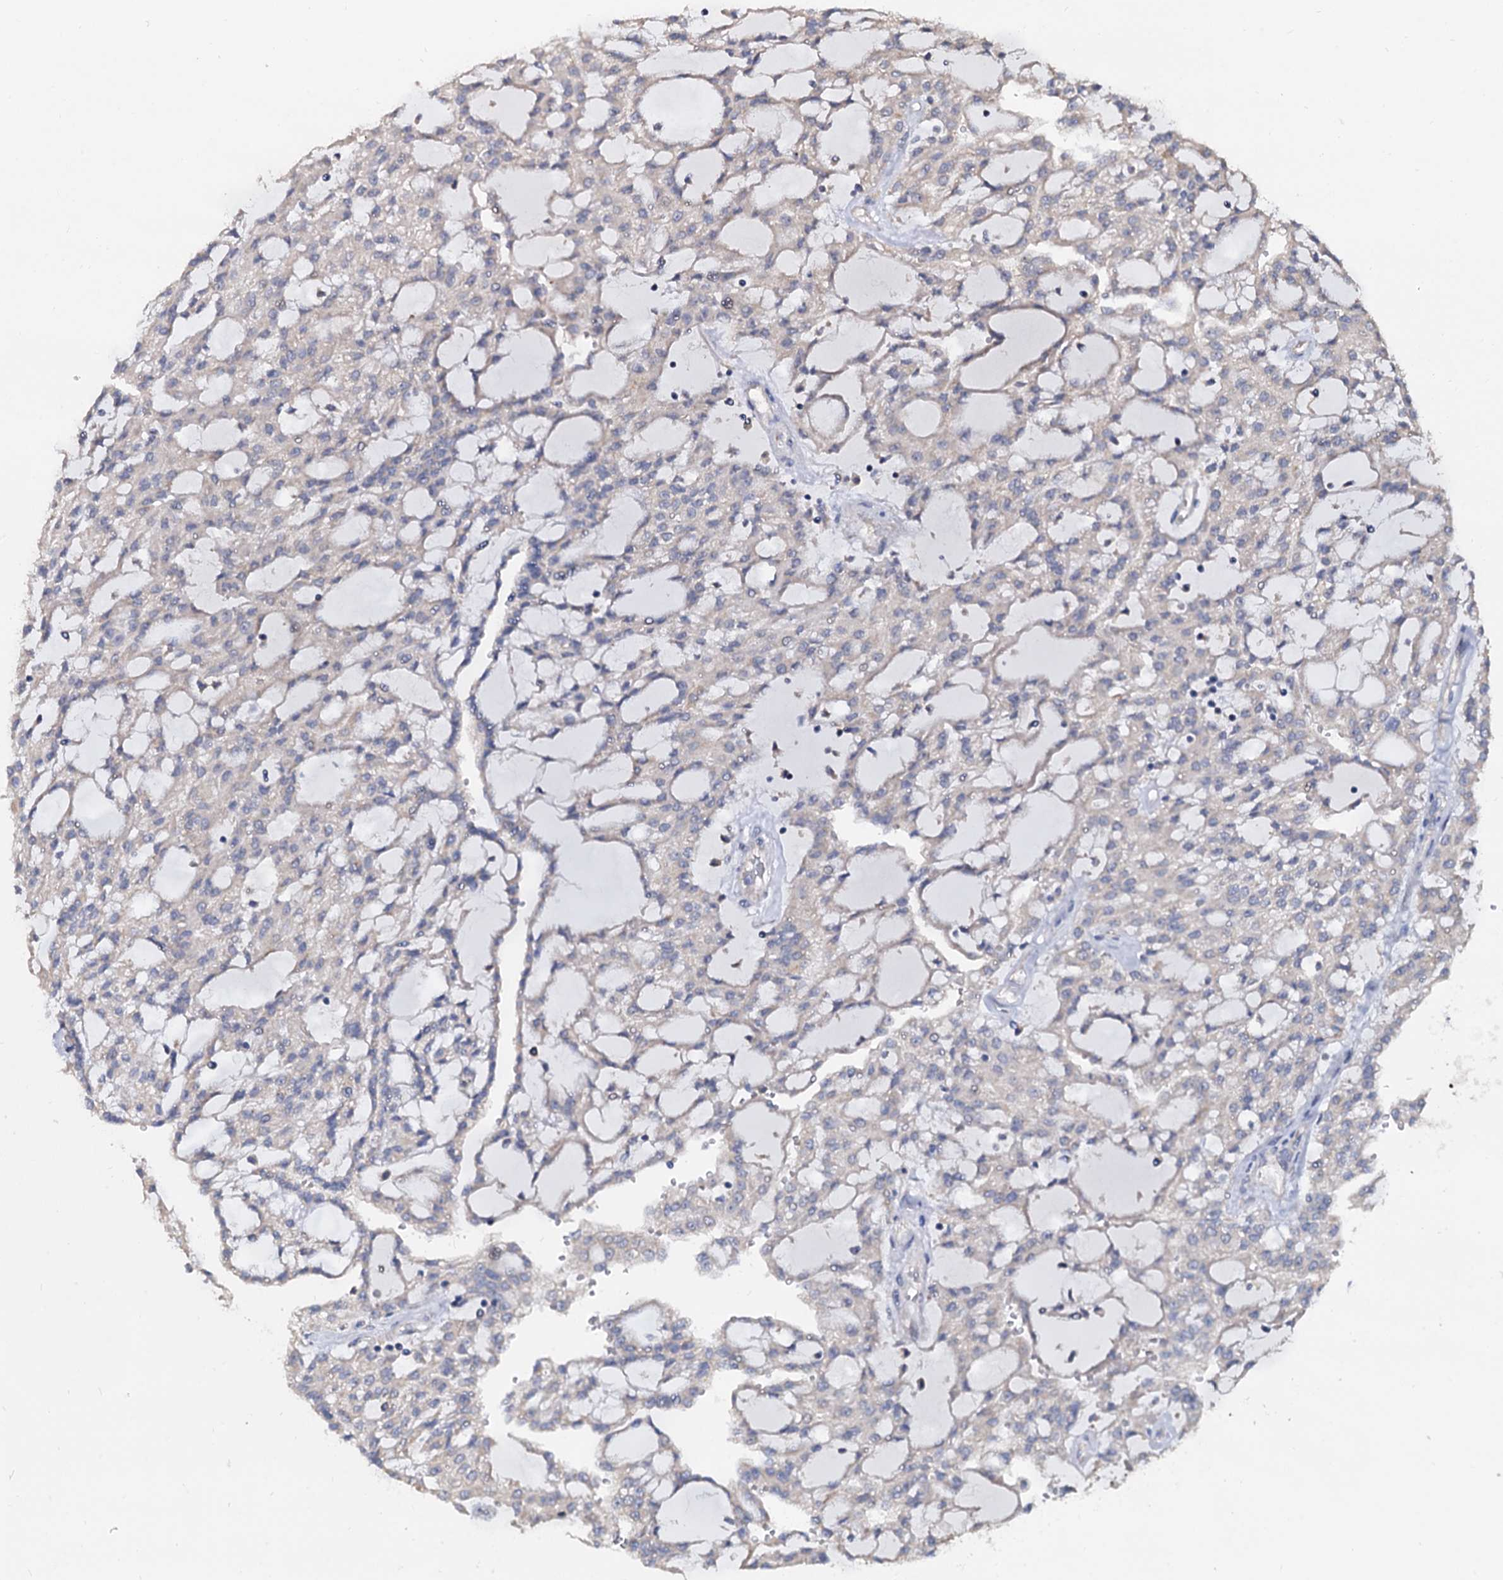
{"staining": {"intensity": "negative", "quantity": "none", "location": "none"}, "tissue": "renal cancer", "cell_type": "Tumor cells", "image_type": "cancer", "snomed": [{"axis": "morphology", "description": "Adenocarcinoma, NOS"}, {"axis": "topography", "description": "Kidney"}], "caption": "Immunohistochemical staining of human renal adenocarcinoma shows no significant staining in tumor cells.", "gene": "WWC3", "patient": {"sex": "male", "age": 63}}